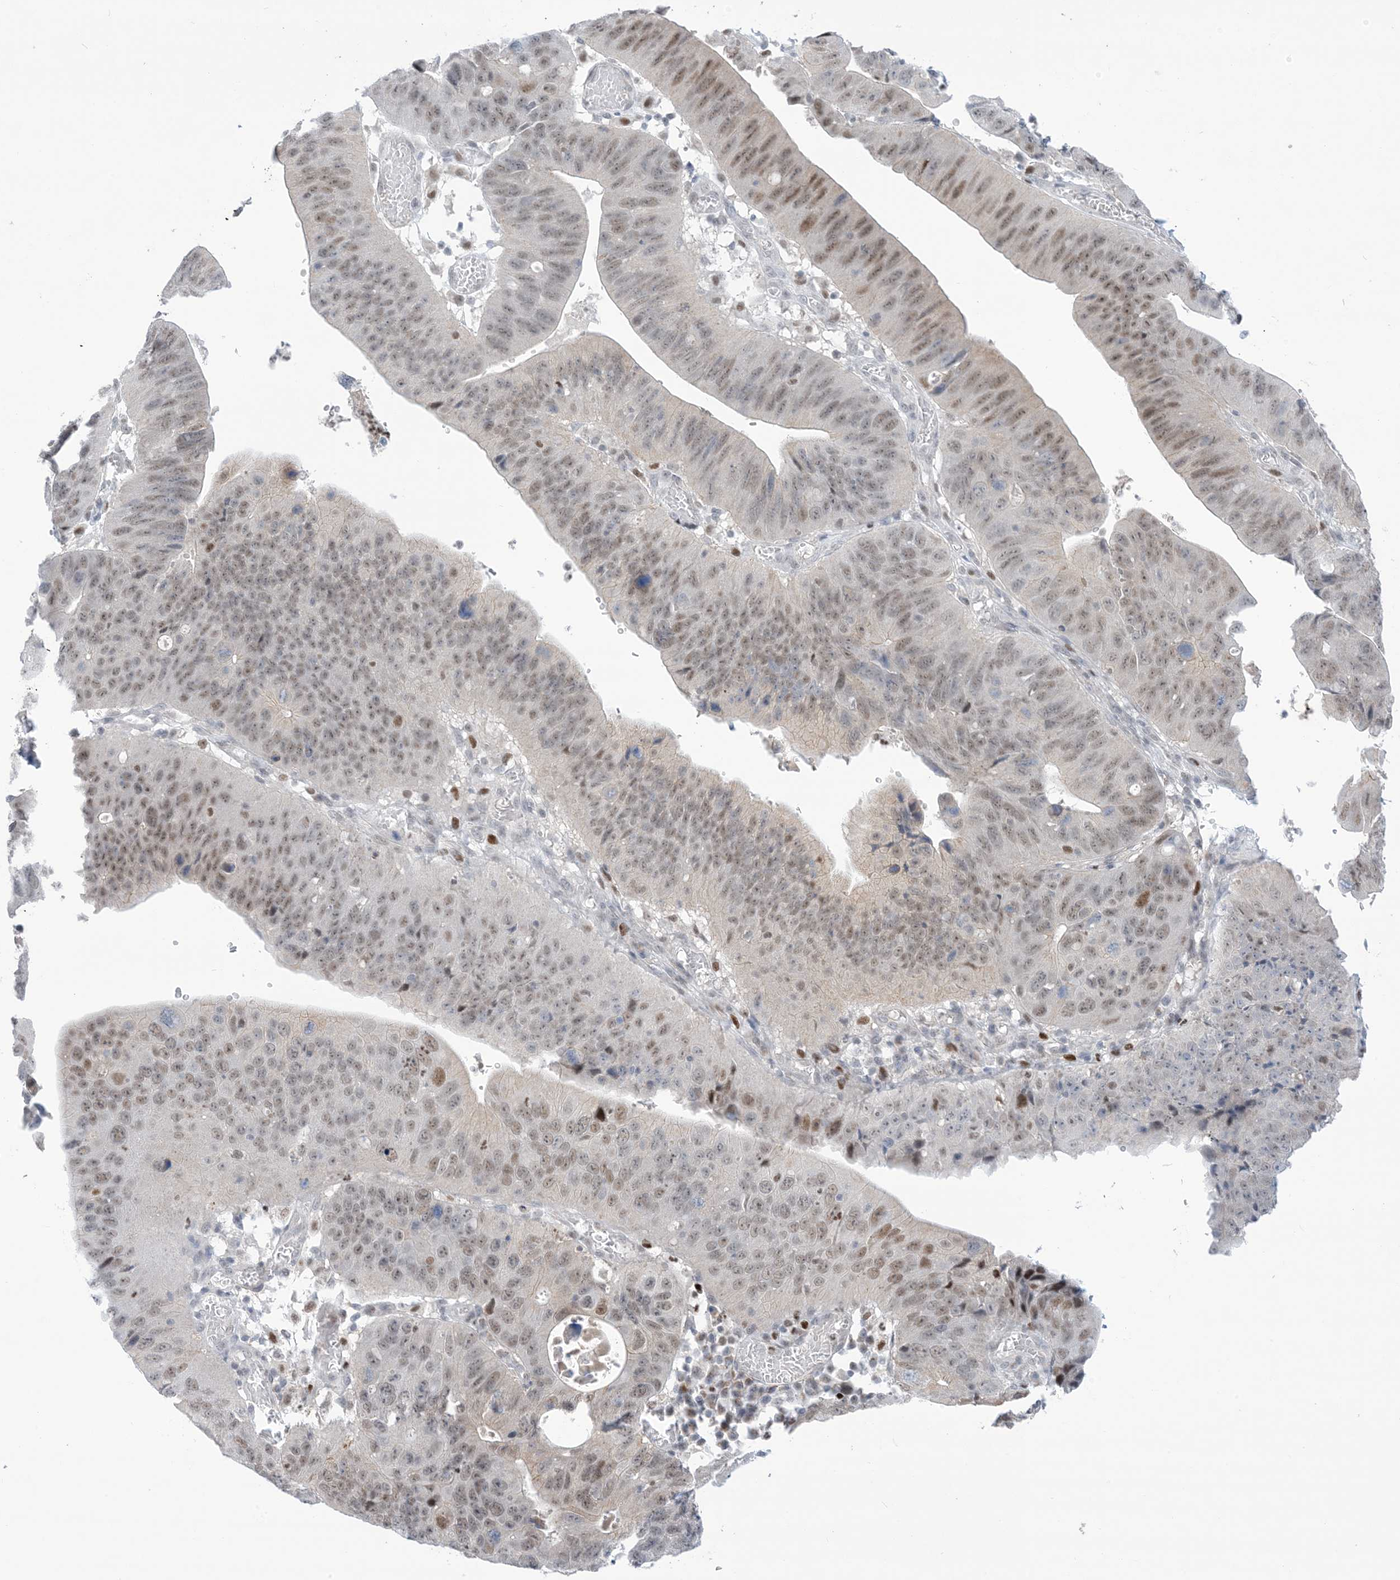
{"staining": {"intensity": "moderate", "quantity": "25%-75%", "location": "nuclear"}, "tissue": "stomach cancer", "cell_type": "Tumor cells", "image_type": "cancer", "snomed": [{"axis": "morphology", "description": "Adenocarcinoma, NOS"}, {"axis": "topography", "description": "Stomach"}], "caption": "High-power microscopy captured an immunohistochemistry (IHC) histopathology image of stomach cancer (adenocarcinoma), revealing moderate nuclear staining in approximately 25%-75% of tumor cells. (DAB (3,3'-diaminobenzidine) IHC with brightfield microscopy, high magnification).", "gene": "TFPT", "patient": {"sex": "male", "age": 59}}